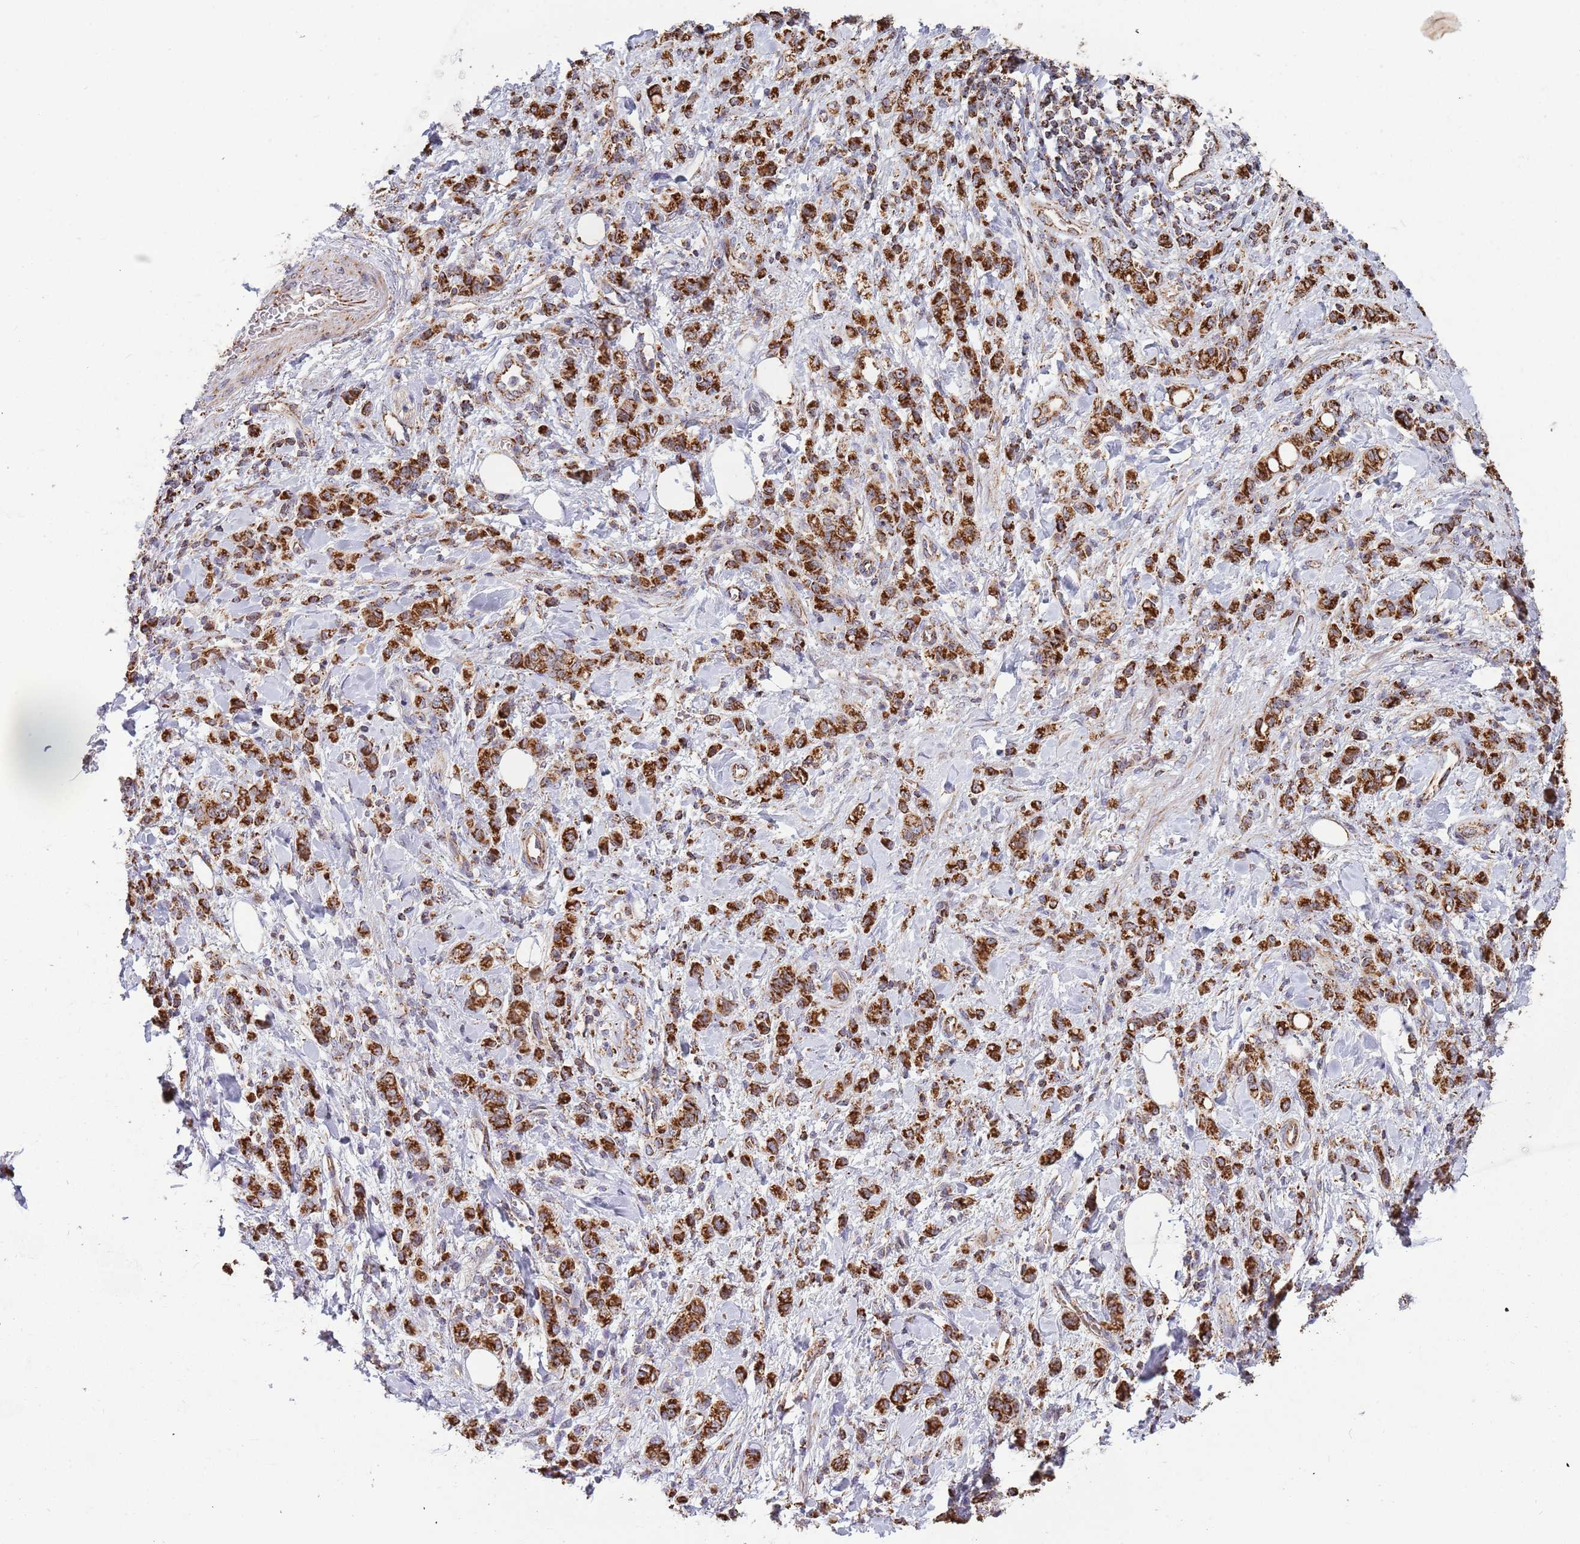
{"staining": {"intensity": "strong", "quantity": ">75%", "location": "cytoplasmic/membranous"}, "tissue": "stomach cancer", "cell_type": "Tumor cells", "image_type": "cancer", "snomed": [{"axis": "morphology", "description": "Adenocarcinoma, NOS"}, {"axis": "topography", "description": "Stomach"}], "caption": "This is a photomicrograph of immunohistochemistry (IHC) staining of adenocarcinoma (stomach), which shows strong positivity in the cytoplasmic/membranous of tumor cells.", "gene": "VPS16", "patient": {"sex": "male", "age": 77}}